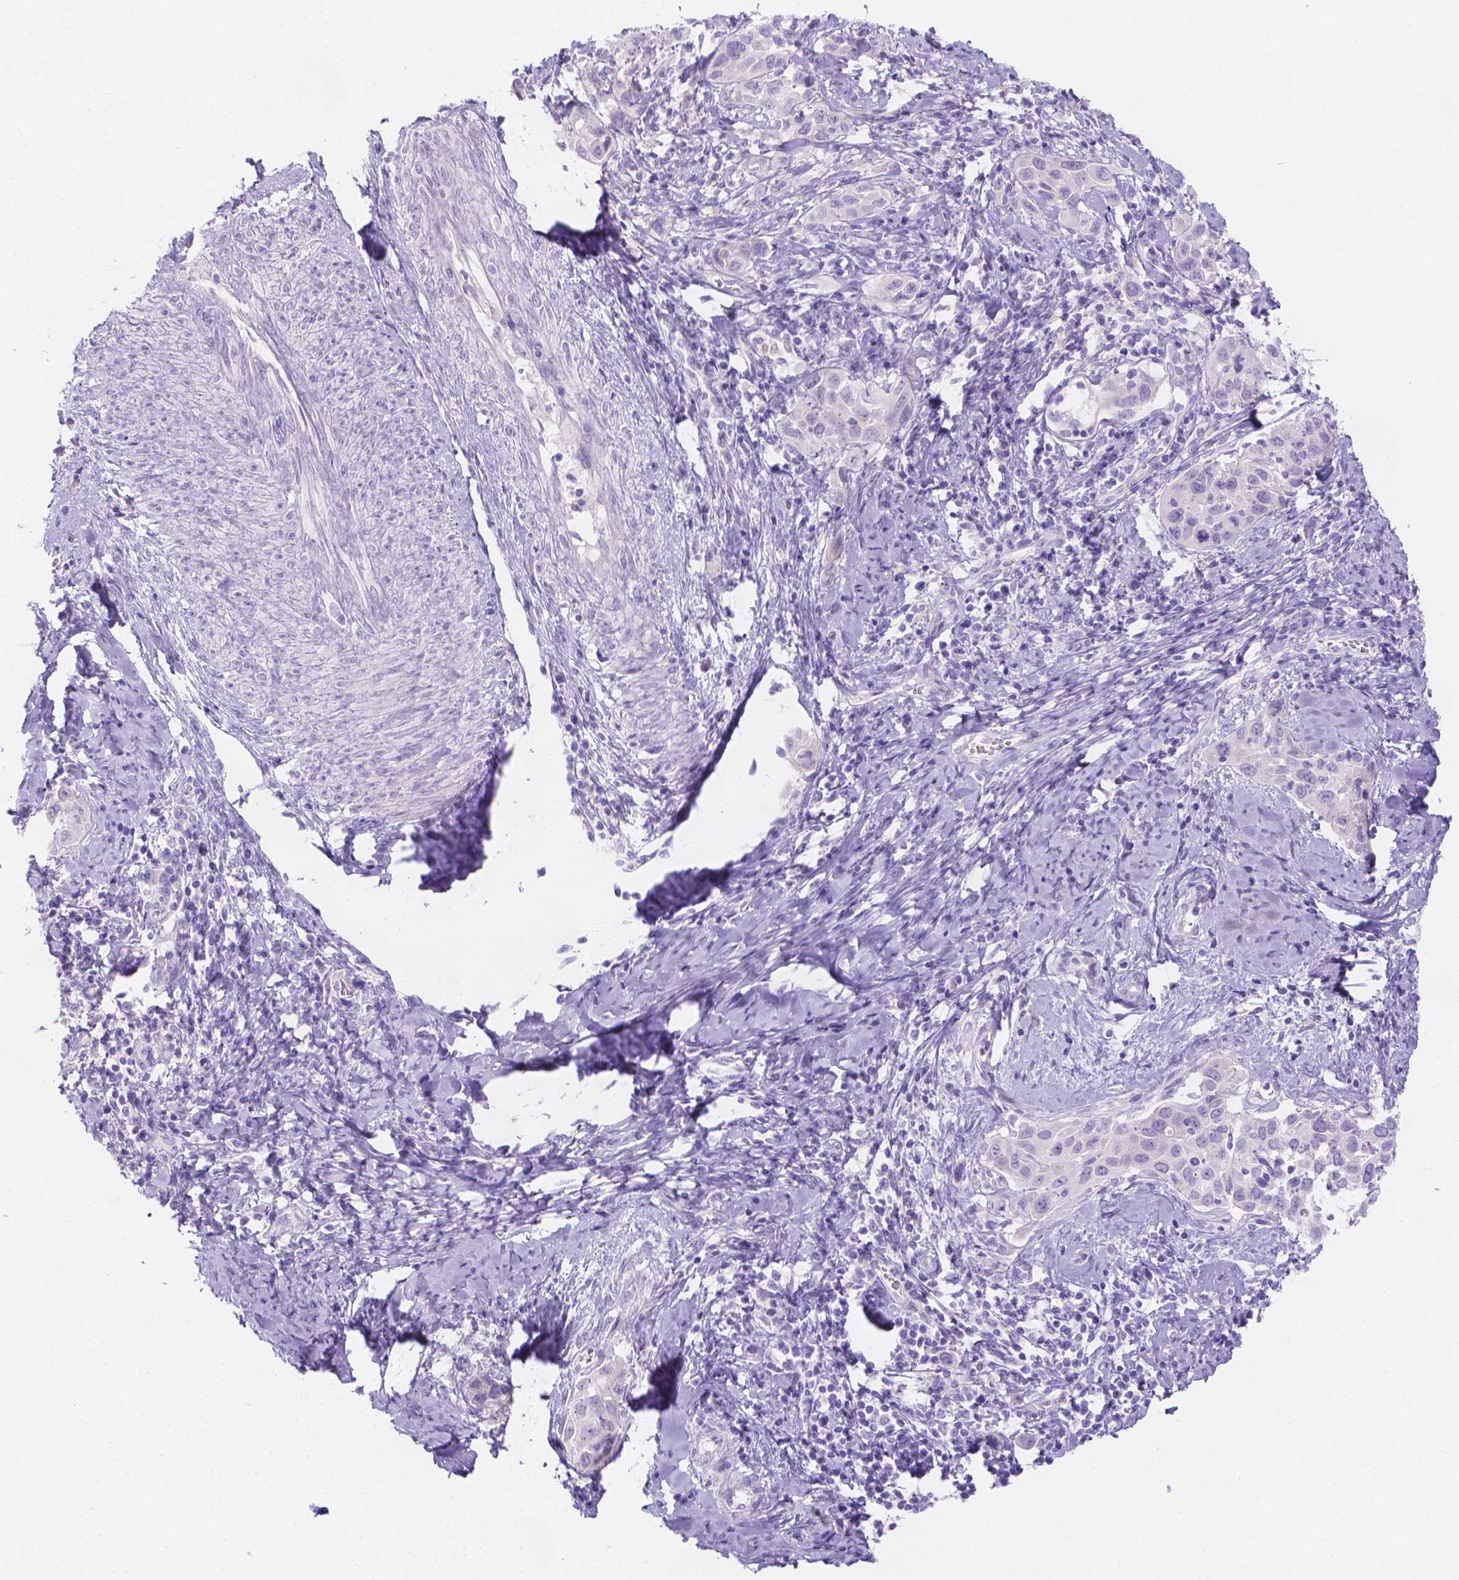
{"staining": {"intensity": "negative", "quantity": "none", "location": "none"}, "tissue": "cervical cancer", "cell_type": "Tumor cells", "image_type": "cancer", "snomed": [{"axis": "morphology", "description": "Squamous cell carcinoma, NOS"}, {"axis": "topography", "description": "Cervix"}], "caption": "High power microscopy histopathology image of an immunohistochemistry (IHC) micrograph of squamous cell carcinoma (cervical), revealing no significant staining in tumor cells.", "gene": "MLN", "patient": {"sex": "female", "age": 51}}